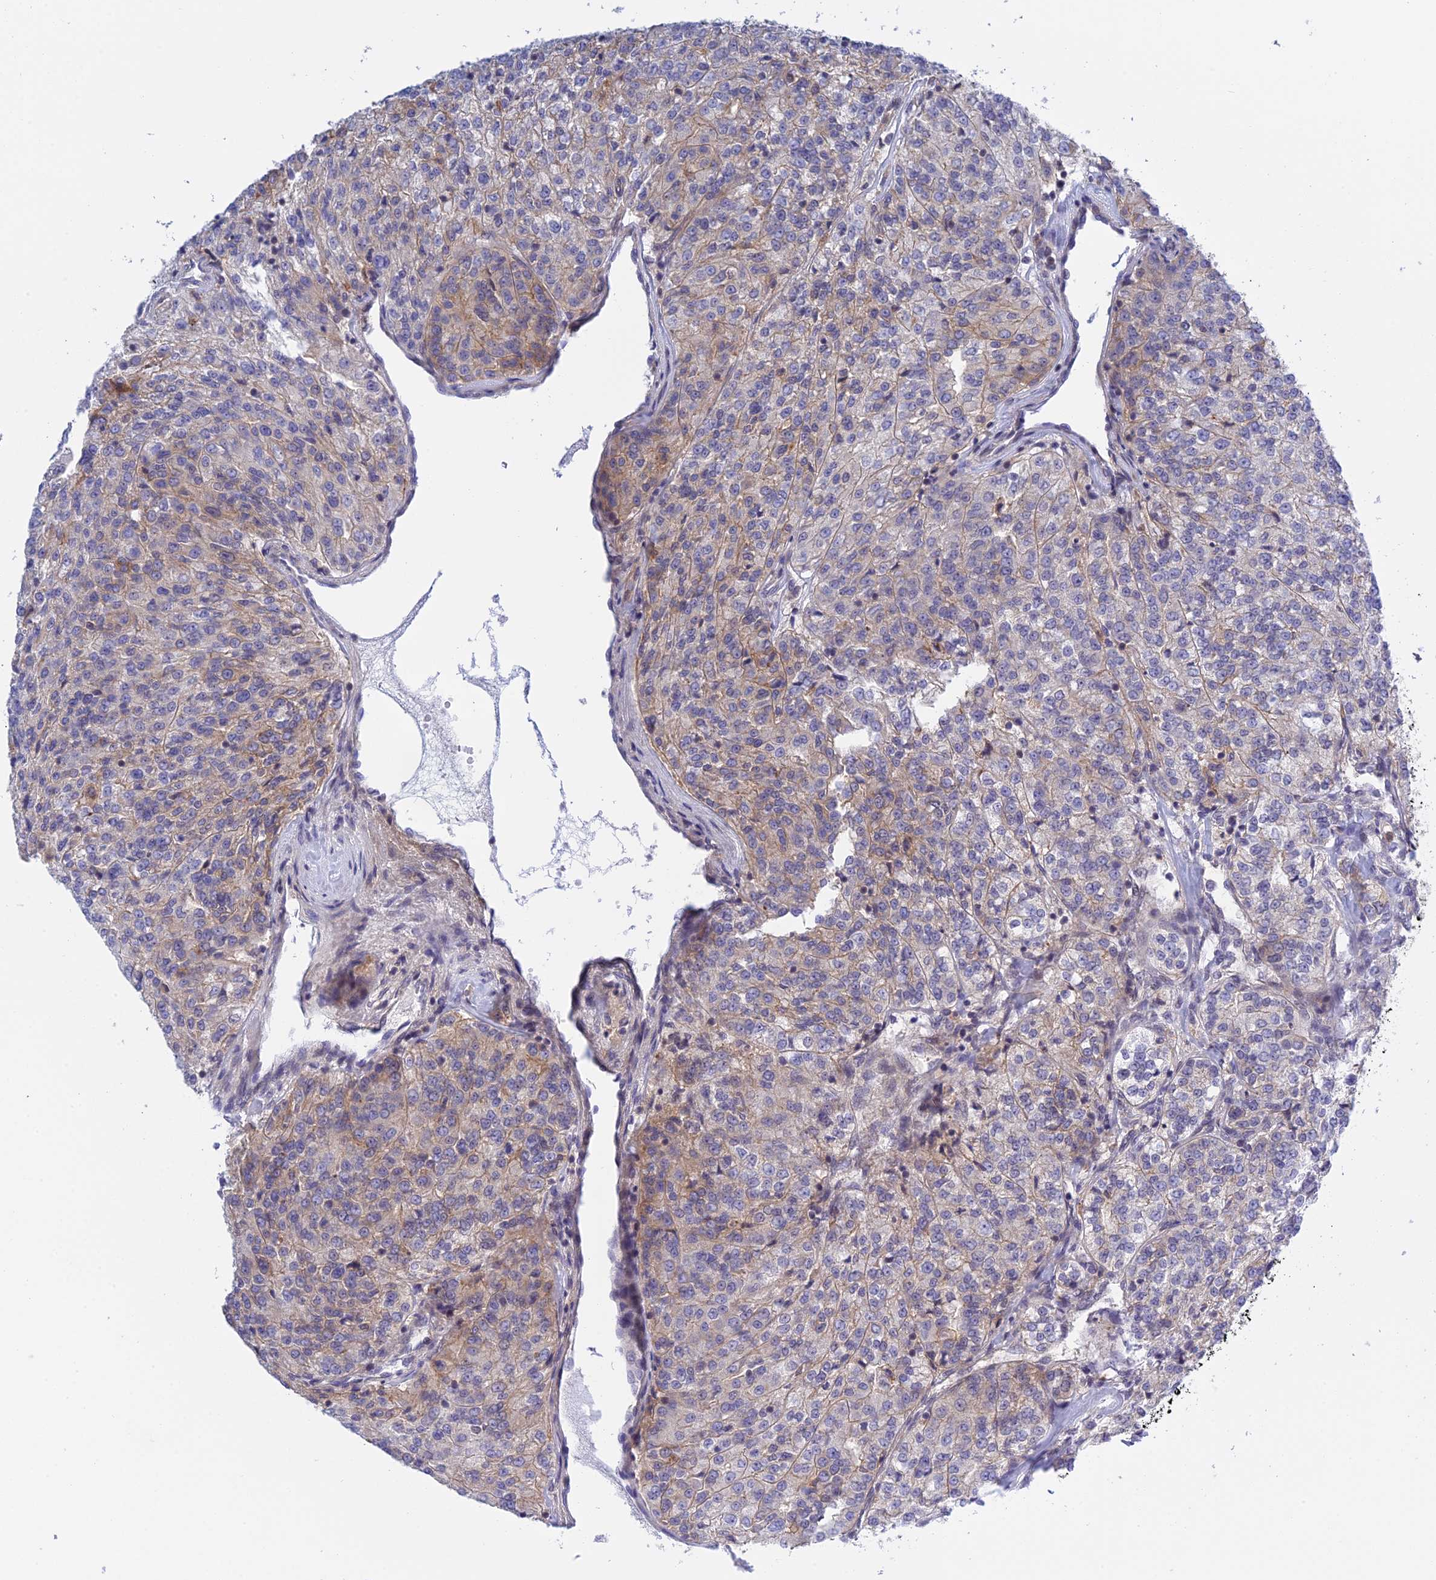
{"staining": {"intensity": "weak", "quantity": "<25%", "location": "cytoplasmic/membranous"}, "tissue": "renal cancer", "cell_type": "Tumor cells", "image_type": "cancer", "snomed": [{"axis": "morphology", "description": "Adenocarcinoma, NOS"}, {"axis": "topography", "description": "Kidney"}], "caption": "Histopathology image shows no significant protein staining in tumor cells of renal cancer. Brightfield microscopy of immunohistochemistry (IHC) stained with DAB (brown) and hematoxylin (blue), captured at high magnification.", "gene": "TCEA1", "patient": {"sex": "female", "age": 63}}